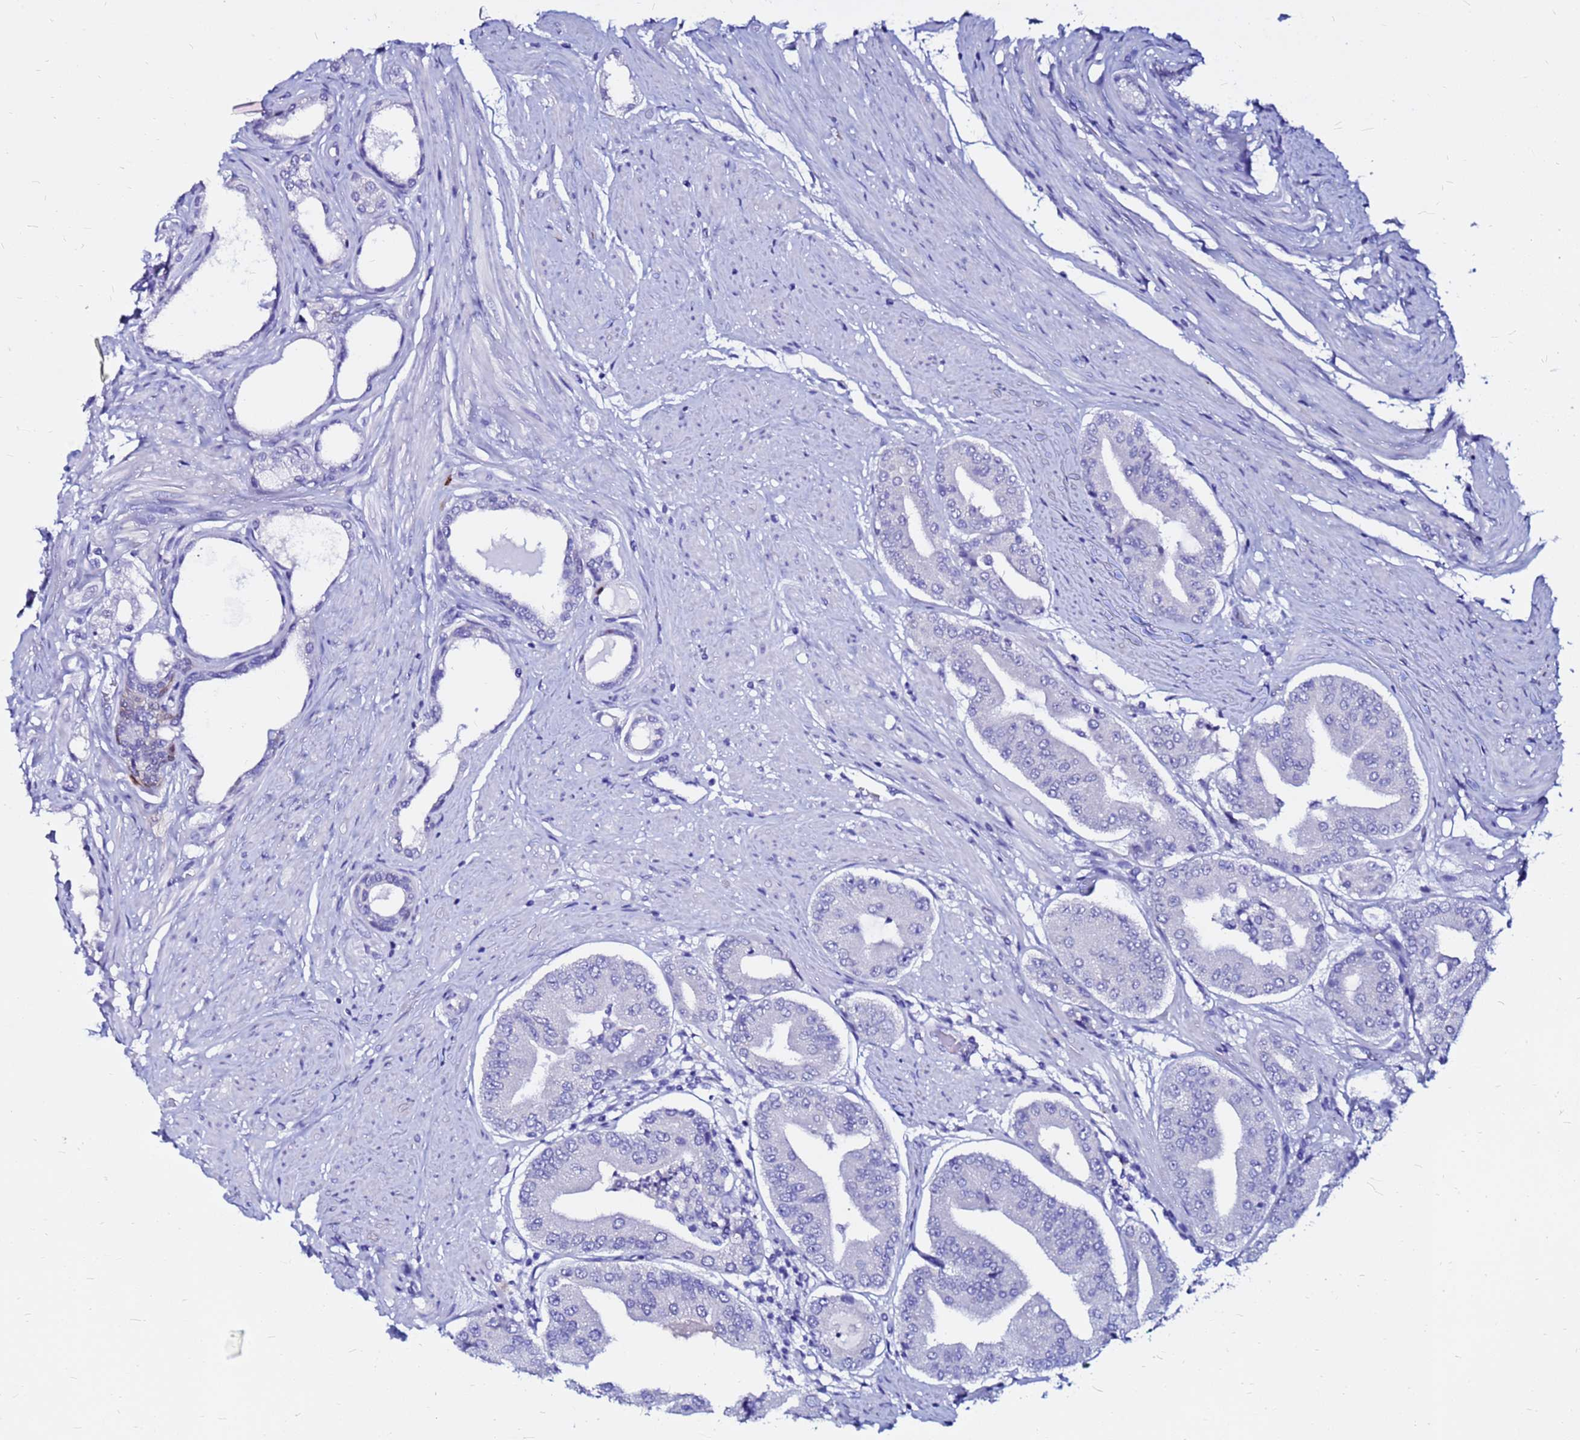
{"staining": {"intensity": "negative", "quantity": "none", "location": "none"}, "tissue": "prostate cancer", "cell_type": "Tumor cells", "image_type": "cancer", "snomed": [{"axis": "morphology", "description": "Adenocarcinoma, High grade"}, {"axis": "topography", "description": "Prostate"}], "caption": "A histopathology image of human prostate cancer (adenocarcinoma (high-grade)) is negative for staining in tumor cells.", "gene": "PPP1R14C", "patient": {"sex": "male", "age": 63}}